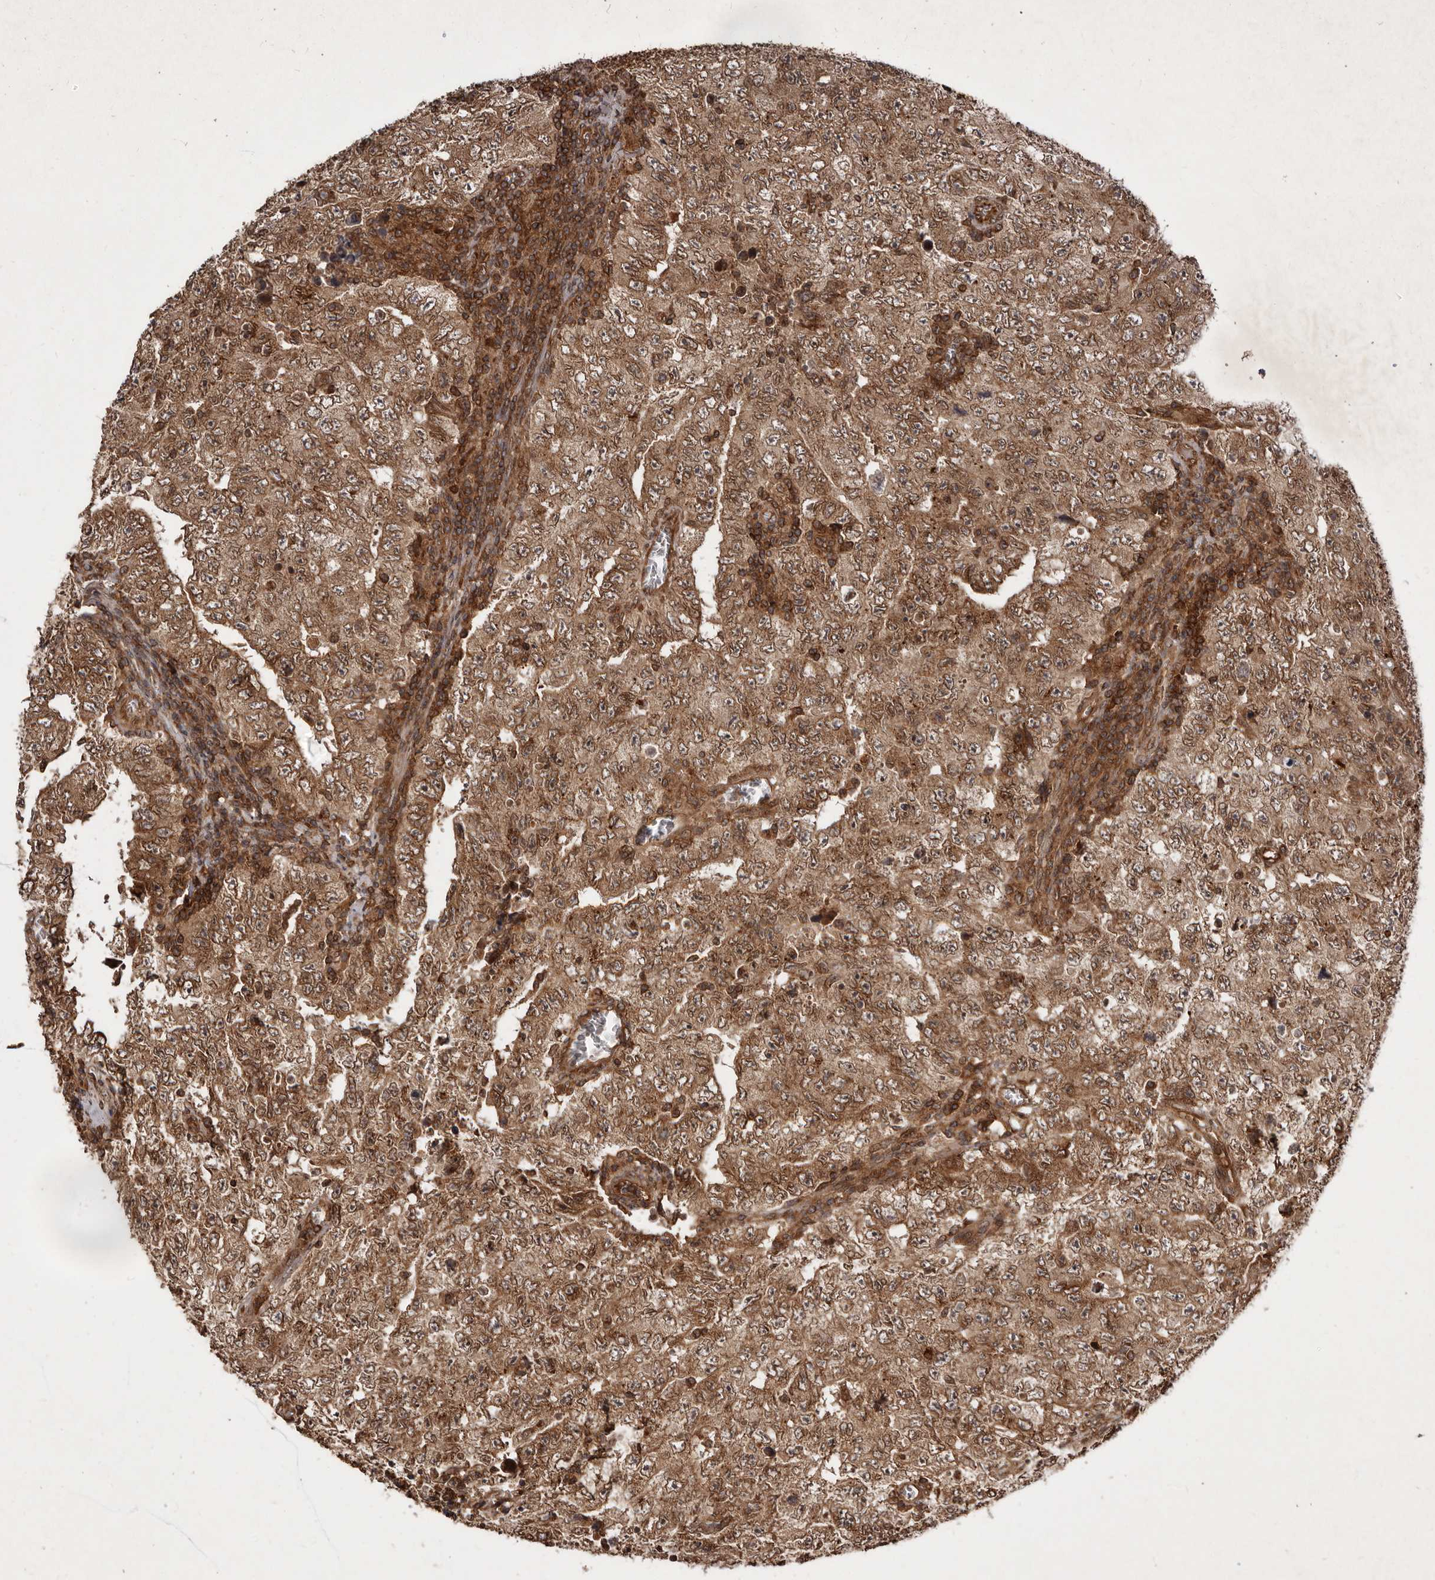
{"staining": {"intensity": "strong", "quantity": ">75%", "location": "cytoplasmic/membranous,nuclear"}, "tissue": "testis cancer", "cell_type": "Tumor cells", "image_type": "cancer", "snomed": [{"axis": "morphology", "description": "Carcinoma, Embryonal, NOS"}, {"axis": "topography", "description": "Testis"}], "caption": "This histopathology image displays immunohistochemistry (IHC) staining of testis embryonal carcinoma, with high strong cytoplasmic/membranous and nuclear staining in about >75% of tumor cells.", "gene": "STK36", "patient": {"sex": "male", "age": 26}}